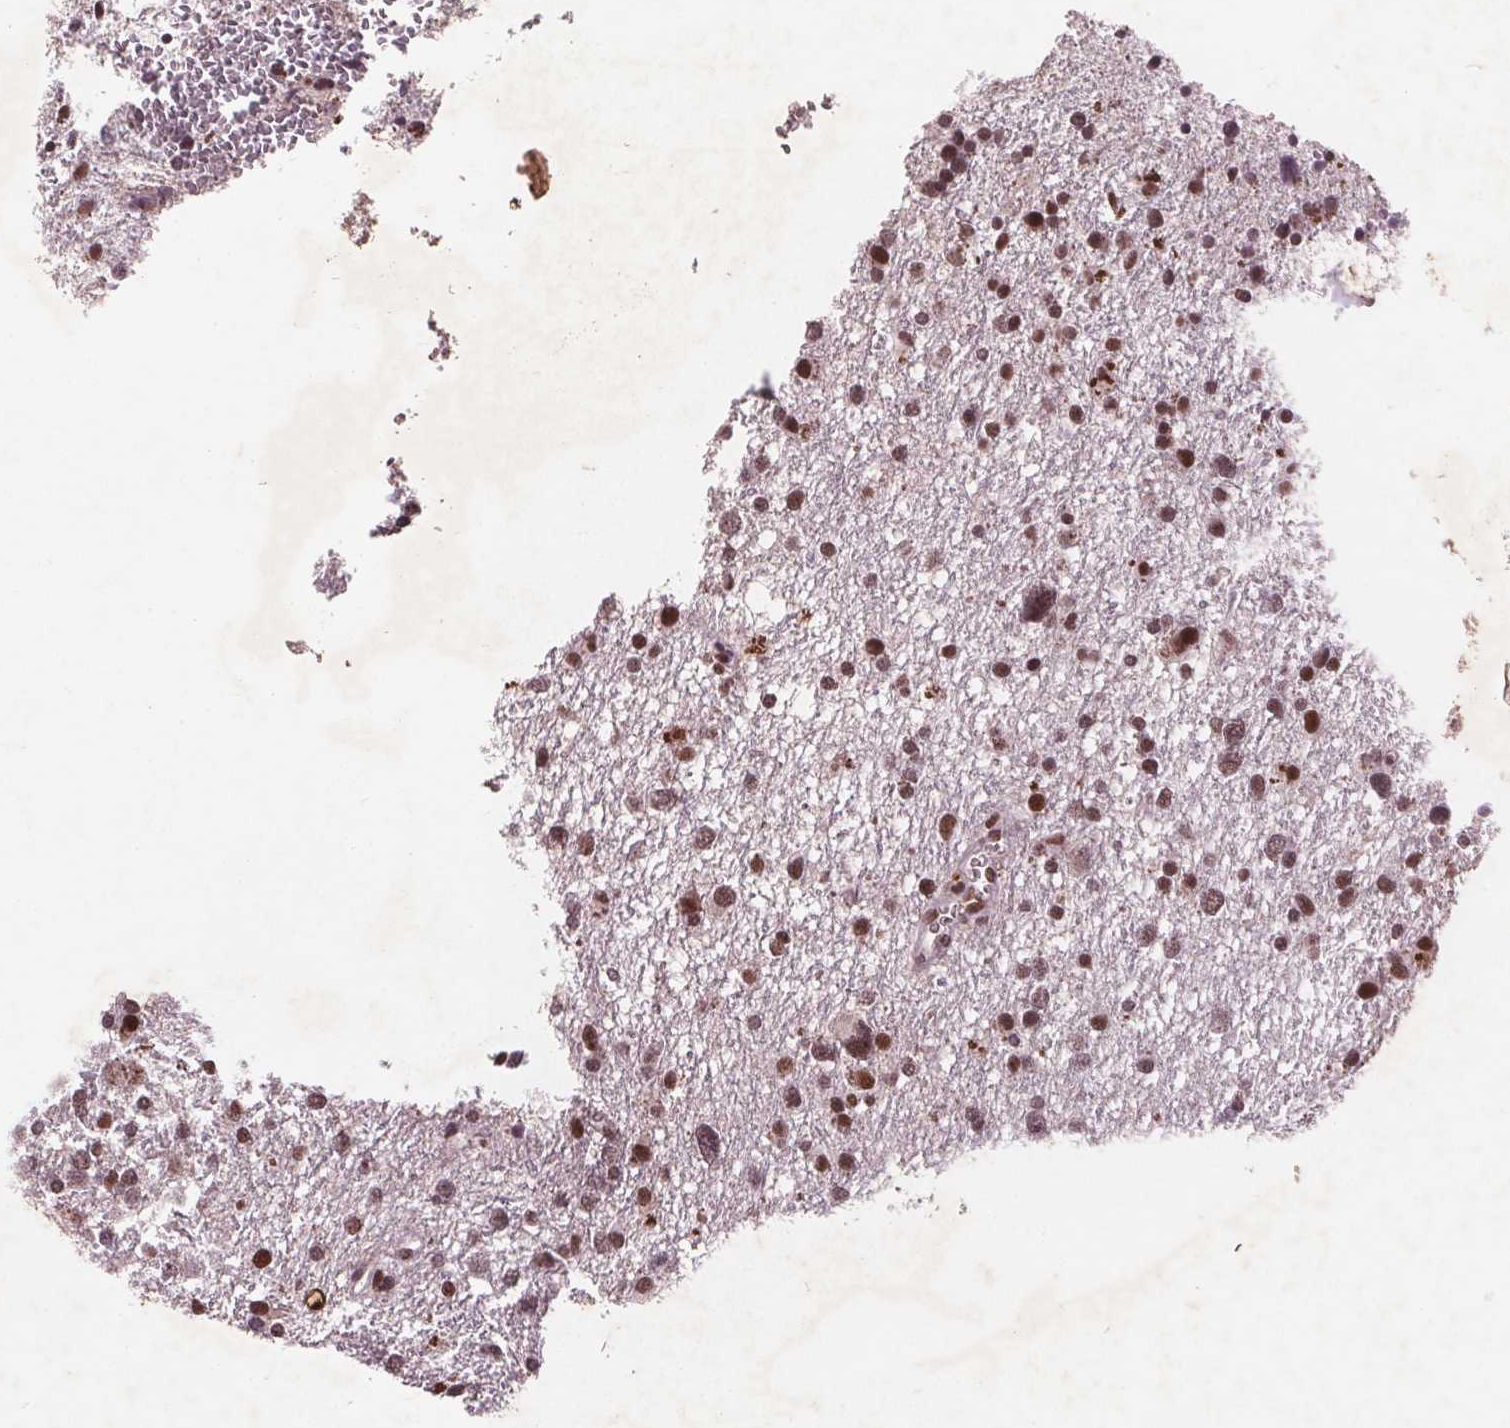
{"staining": {"intensity": "strong", "quantity": ">75%", "location": "nuclear"}, "tissue": "glioma", "cell_type": "Tumor cells", "image_type": "cancer", "snomed": [{"axis": "morphology", "description": "Glioma, malignant, Low grade"}, {"axis": "topography", "description": "Brain"}], "caption": "This histopathology image reveals IHC staining of malignant glioma (low-grade), with high strong nuclear expression in approximately >75% of tumor cells.", "gene": "RPS6KA2", "patient": {"sex": "female", "age": 55}}